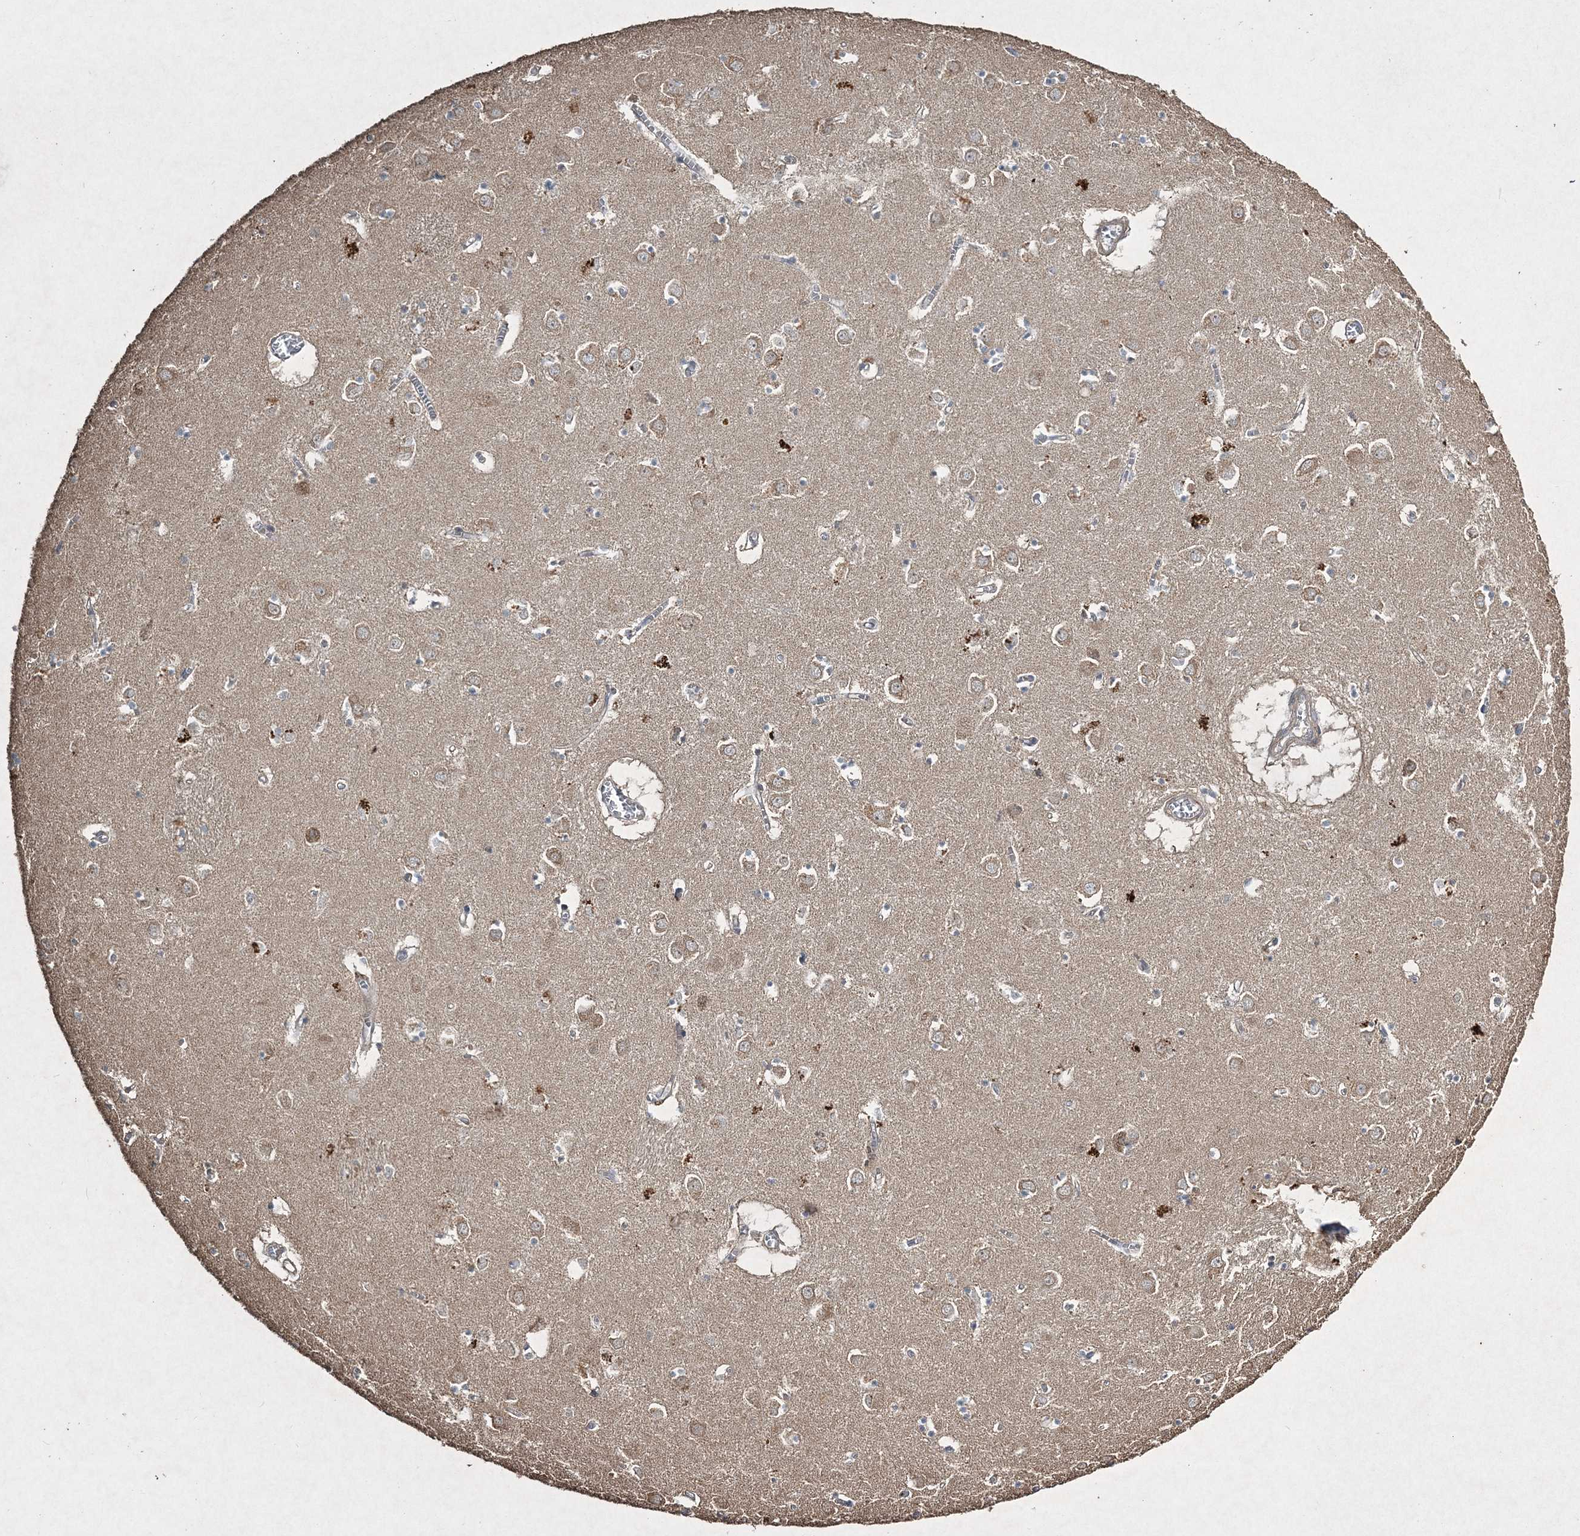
{"staining": {"intensity": "moderate", "quantity": "<25%", "location": "cytoplasmic/membranous"}, "tissue": "caudate", "cell_type": "Glial cells", "image_type": "normal", "snomed": [{"axis": "morphology", "description": "Normal tissue, NOS"}, {"axis": "topography", "description": "Lateral ventricle wall"}], "caption": "About <25% of glial cells in benign human caudate demonstrate moderate cytoplasmic/membranous protein positivity as visualized by brown immunohistochemical staining.", "gene": "GRSF1", "patient": {"sex": "male", "age": 70}}